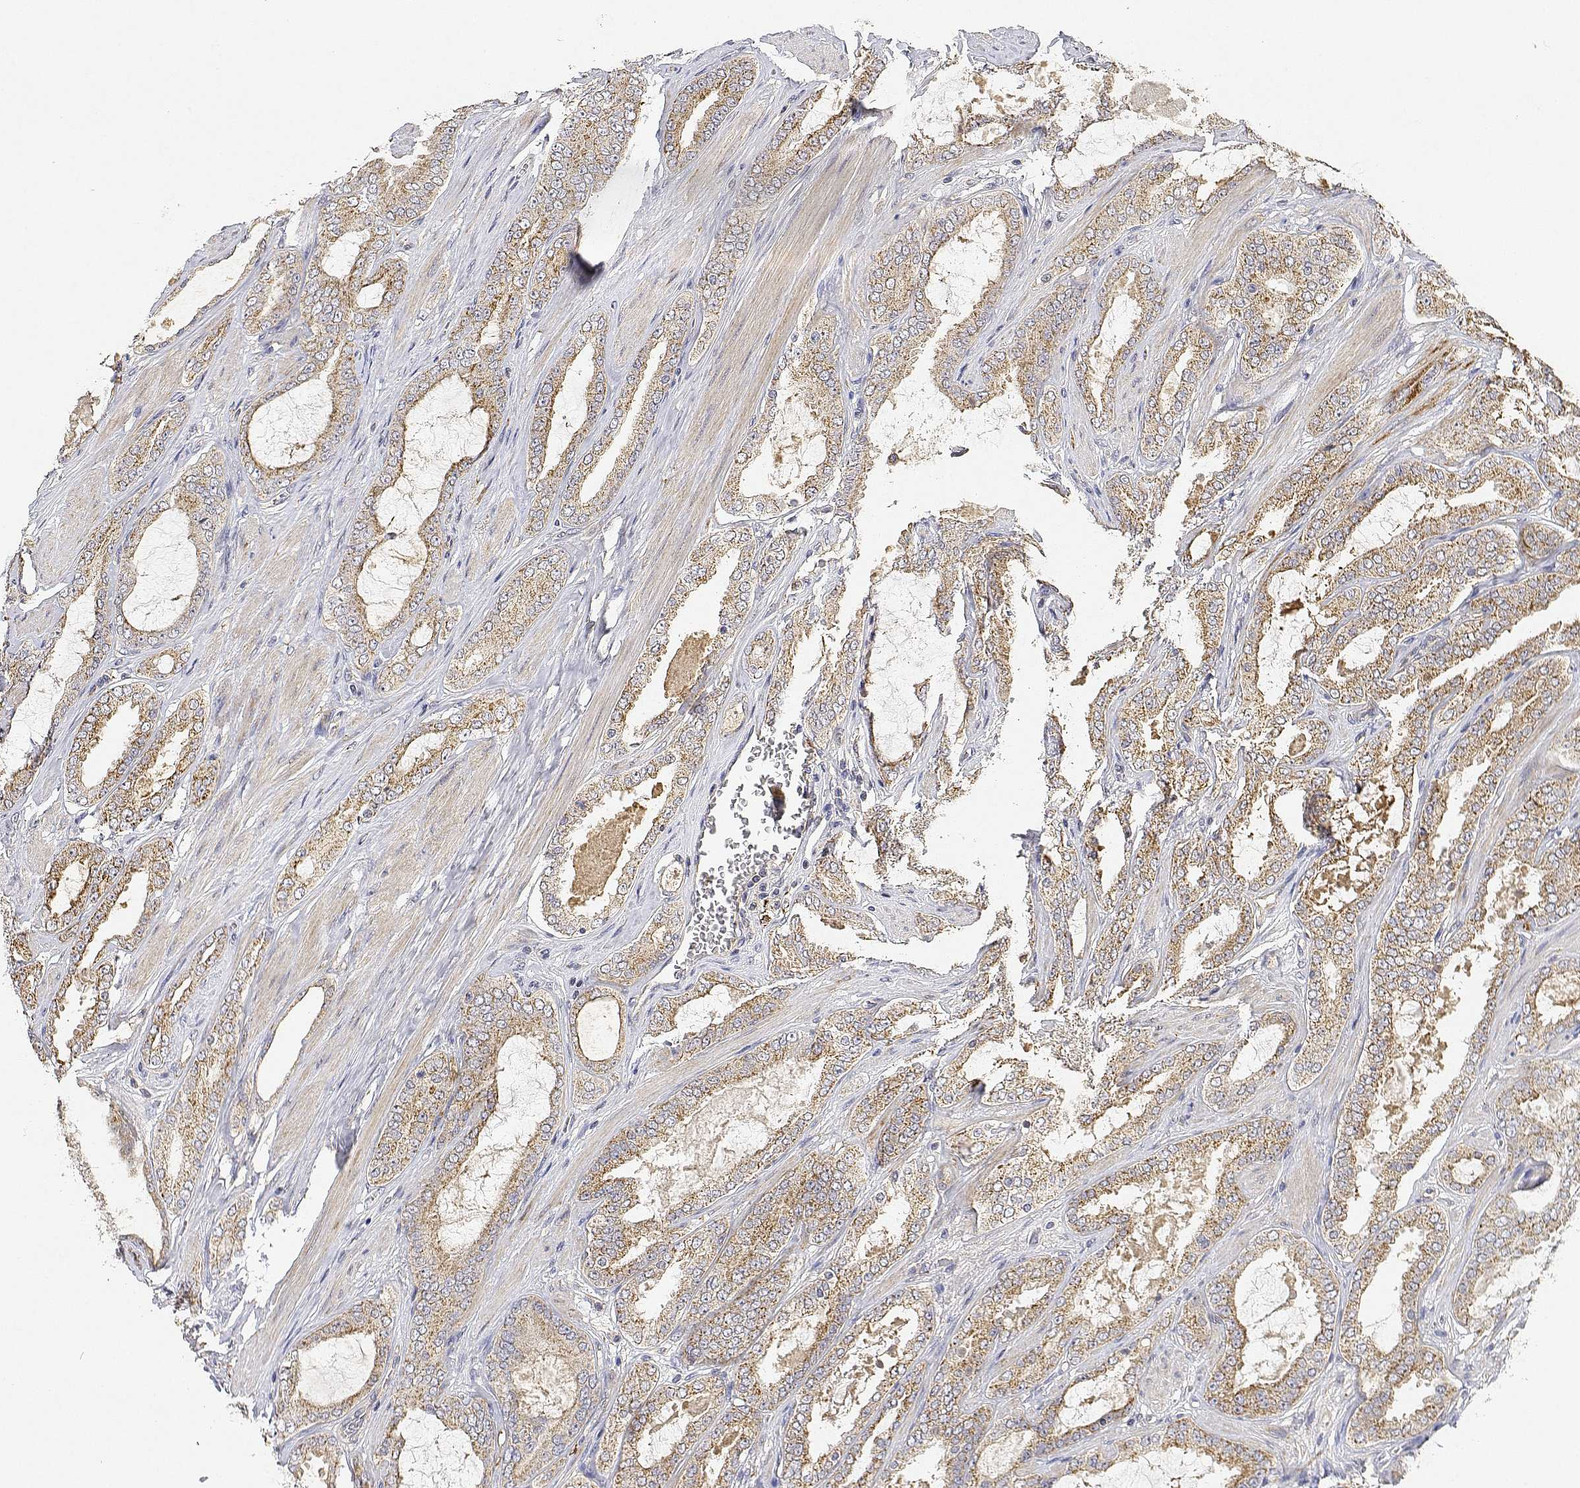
{"staining": {"intensity": "moderate", "quantity": "25%-75%", "location": "cytoplasmic/membranous"}, "tissue": "prostate cancer", "cell_type": "Tumor cells", "image_type": "cancer", "snomed": [{"axis": "morphology", "description": "Adenocarcinoma, High grade"}, {"axis": "topography", "description": "Prostate"}], "caption": "Protein expression analysis of adenocarcinoma (high-grade) (prostate) exhibits moderate cytoplasmic/membranous staining in approximately 25%-75% of tumor cells. (DAB = brown stain, brightfield microscopy at high magnification).", "gene": "LONRF3", "patient": {"sex": "male", "age": 63}}